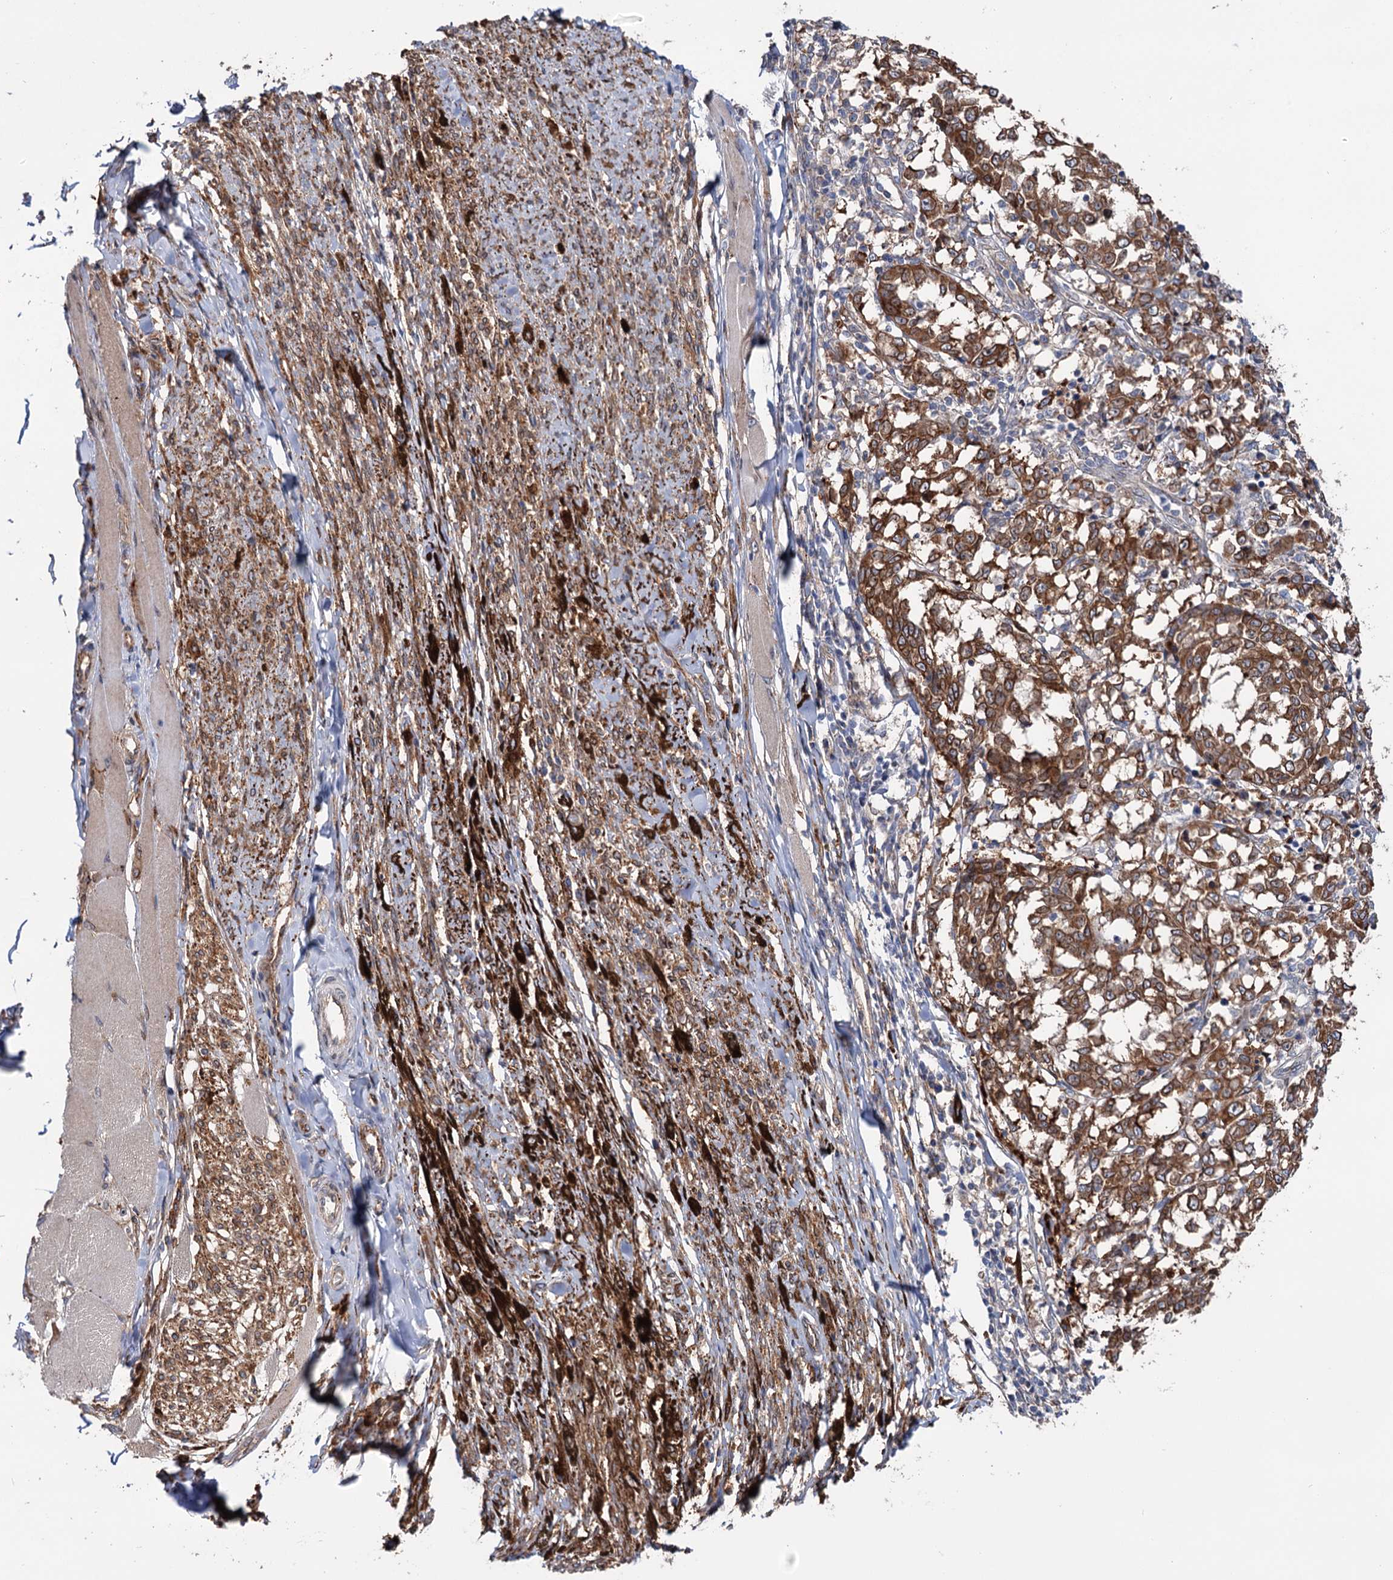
{"staining": {"intensity": "strong", "quantity": ">75%", "location": "cytoplasmic/membranous"}, "tissue": "melanoma", "cell_type": "Tumor cells", "image_type": "cancer", "snomed": [{"axis": "morphology", "description": "Malignant melanoma, NOS"}, {"axis": "topography", "description": "Skin"}], "caption": "Immunohistochemistry (DAB) staining of melanoma demonstrates strong cytoplasmic/membranous protein expression in approximately >75% of tumor cells. (DAB (3,3'-diaminobenzidine) = brown stain, brightfield microscopy at high magnification).", "gene": "PTDSS2", "patient": {"sex": "female", "age": 72}}